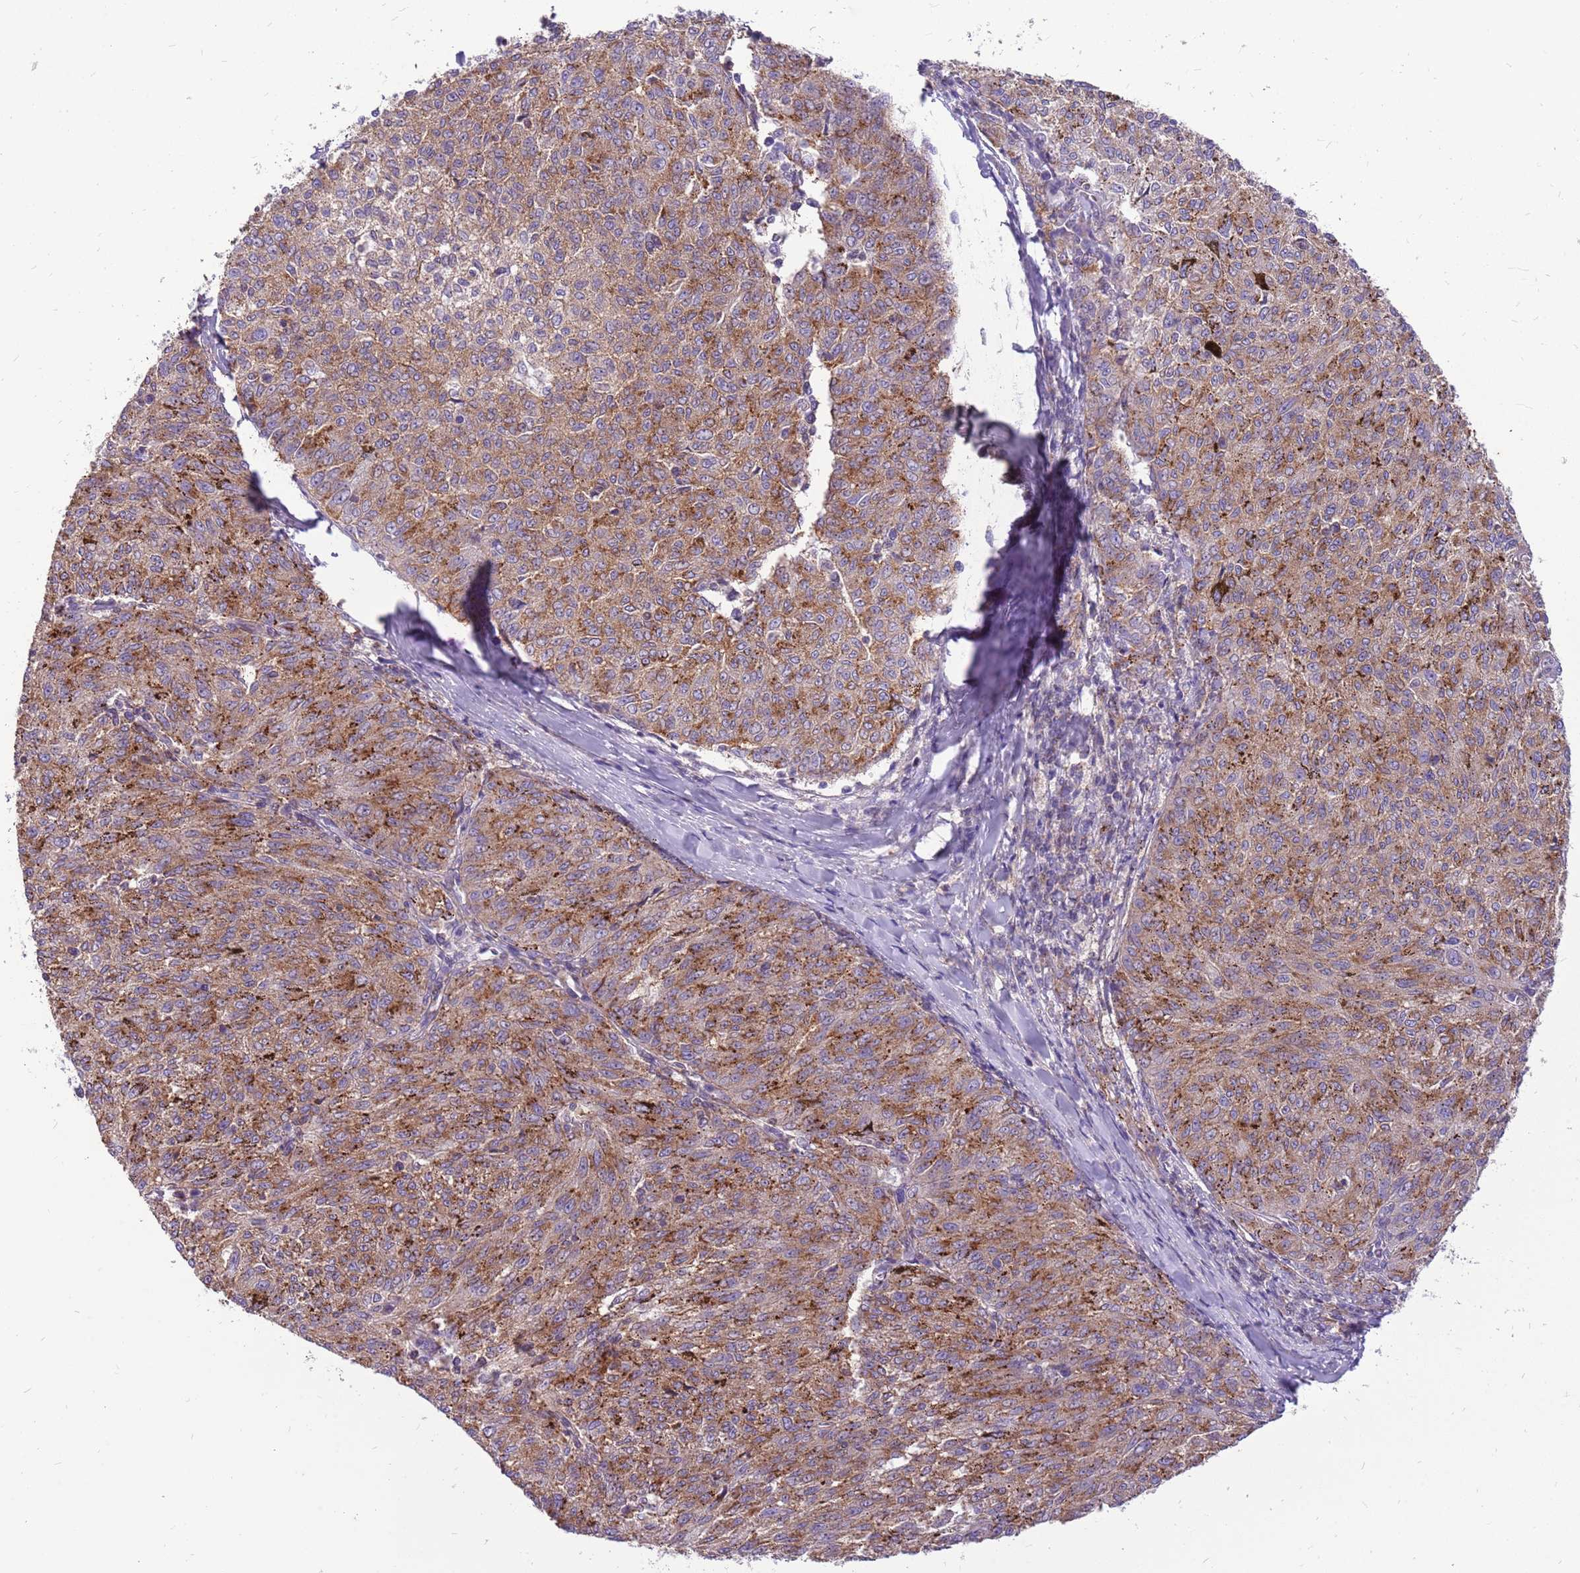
{"staining": {"intensity": "moderate", "quantity": "25%-75%", "location": "cytoplasmic/membranous"}, "tissue": "melanoma", "cell_type": "Tumor cells", "image_type": "cancer", "snomed": [{"axis": "morphology", "description": "Malignant melanoma, NOS"}, {"axis": "topography", "description": "Skin"}], "caption": "Melanoma stained with a protein marker exhibits moderate staining in tumor cells.", "gene": "WDR90", "patient": {"sex": "female", "age": 72}}